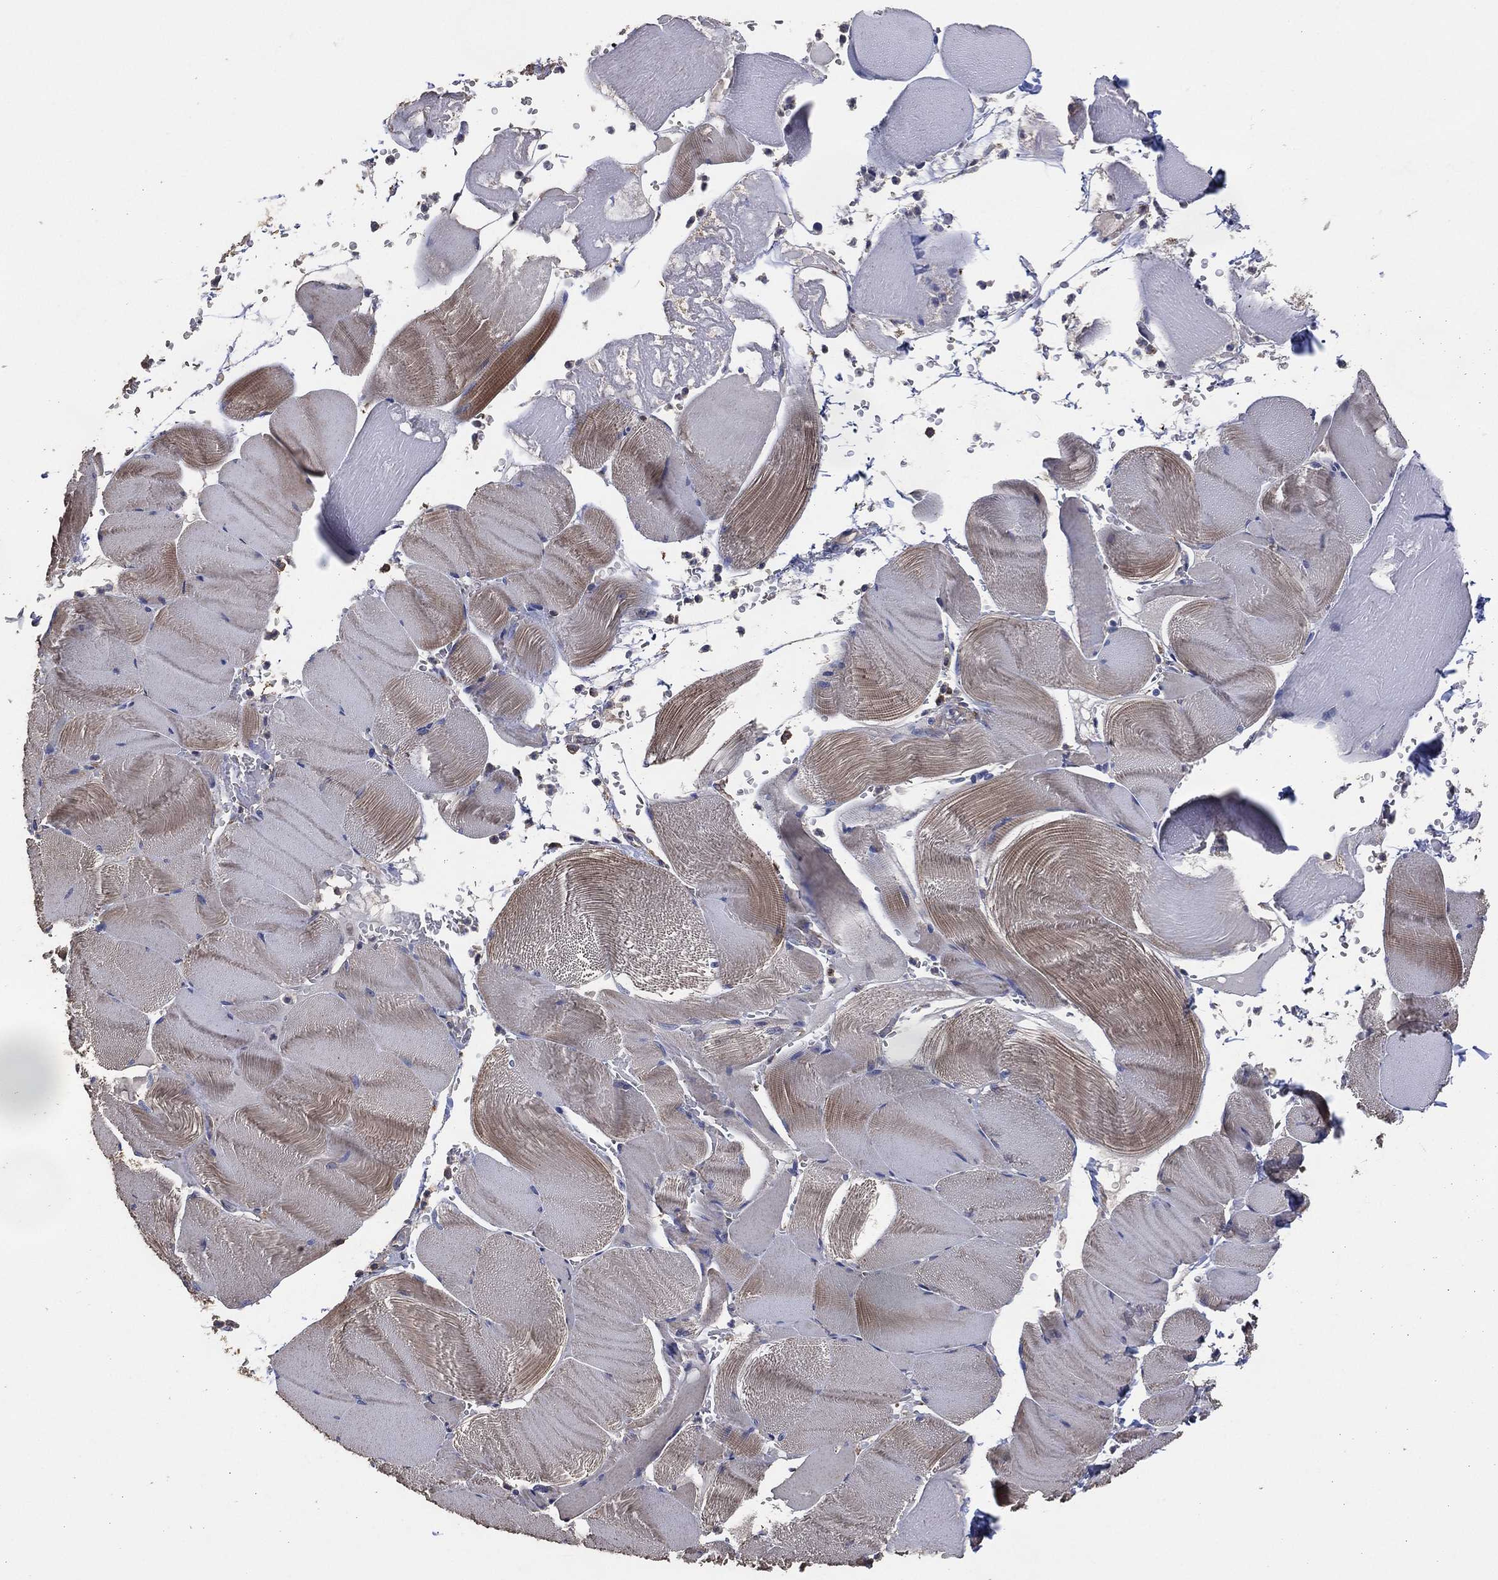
{"staining": {"intensity": "weak", "quantity": "<25%", "location": "cytoplasmic/membranous"}, "tissue": "skeletal muscle", "cell_type": "Myocytes", "image_type": "normal", "snomed": [{"axis": "morphology", "description": "Normal tissue, NOS"}, {"axis": "topography", "description": "Skeletal muscle"}], "caption": "Image shows no protein expression in myocytes of normal skeletal muscle.", "gene": "LIMD1", "patient": {"sex": "male", "age": 56}}